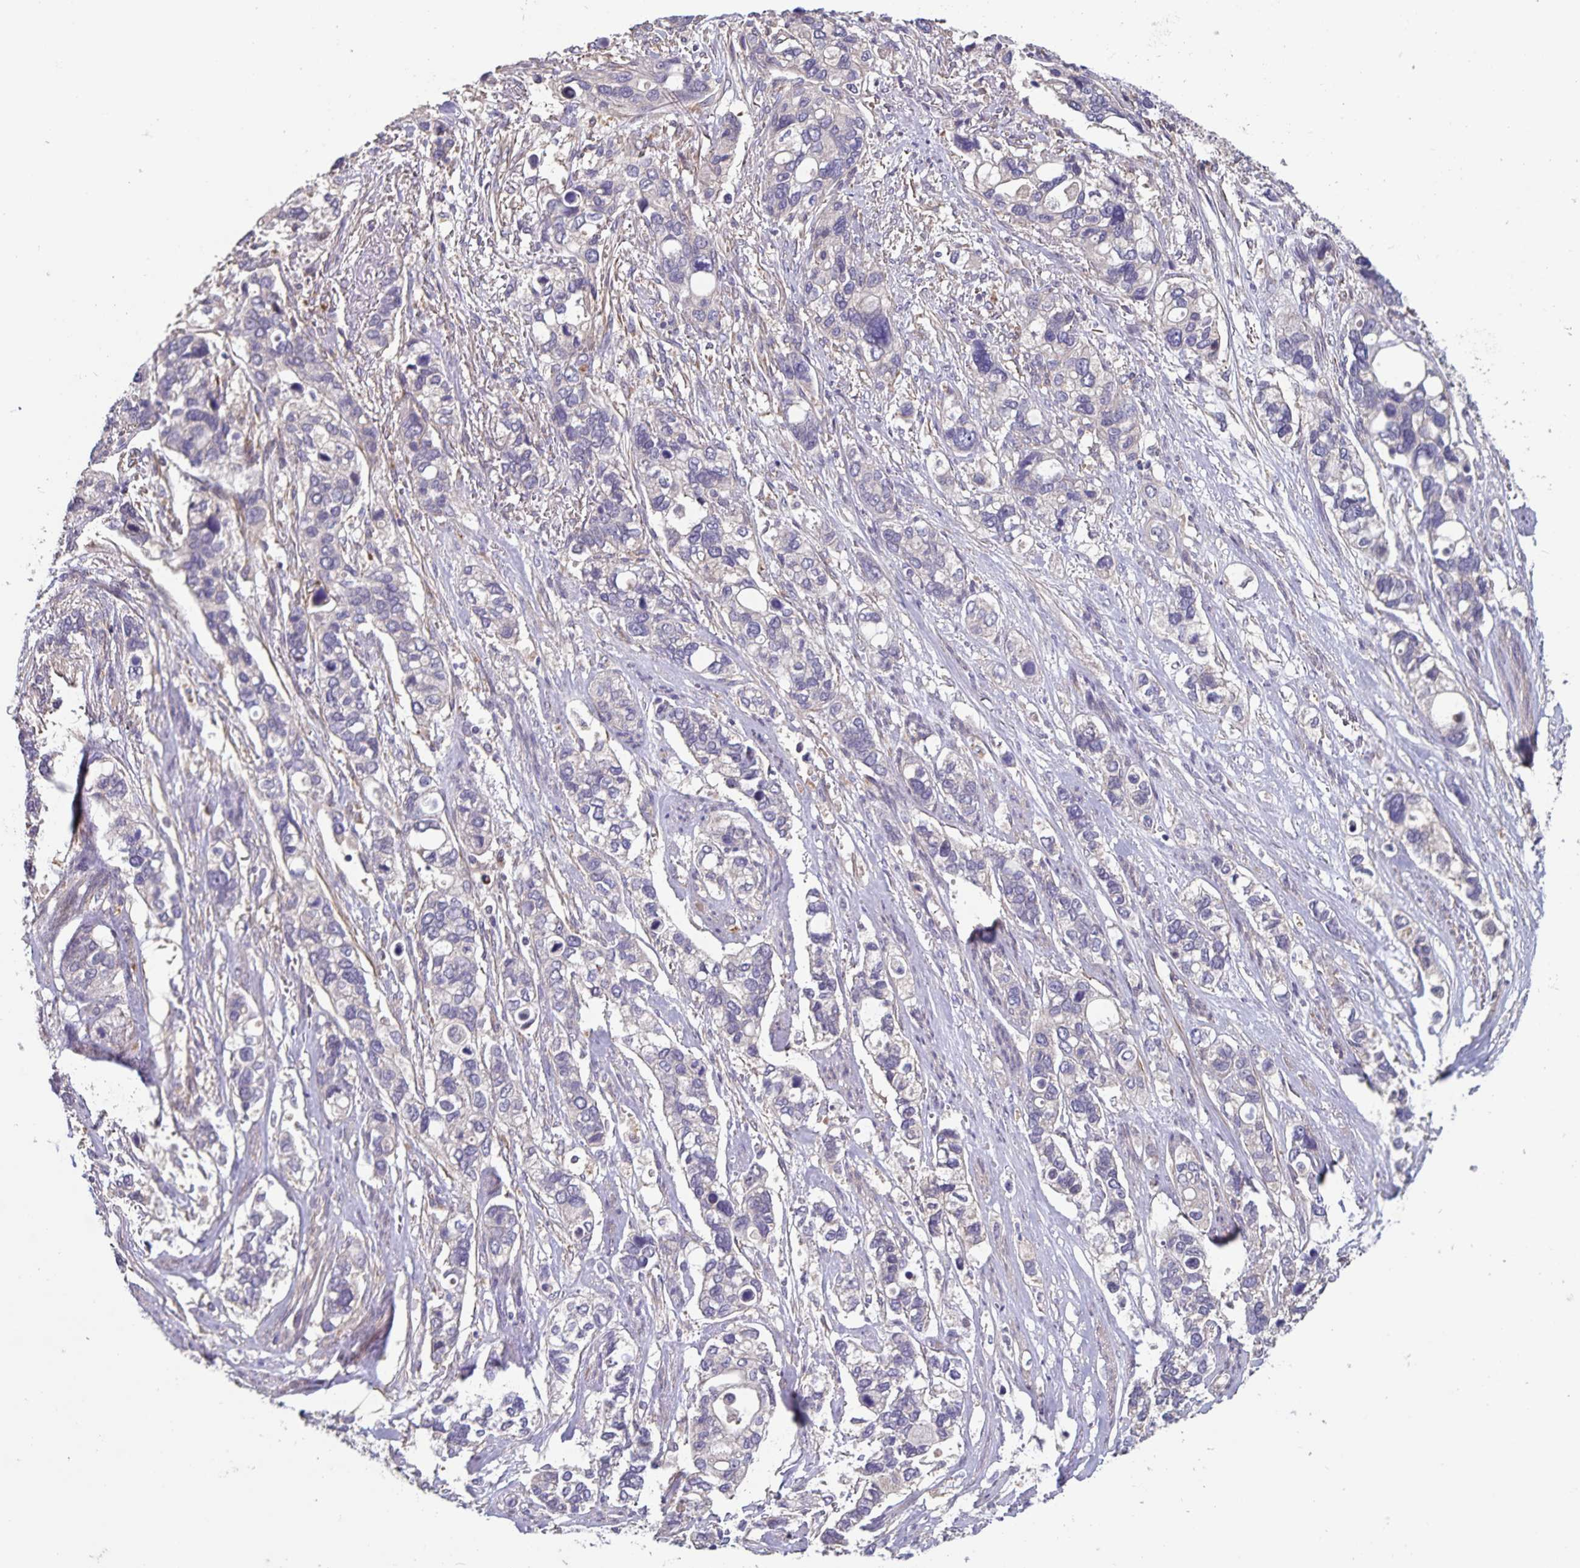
{"staining": {"intensity": "negative", "quantity": "none", "location": "none"}, "tissue": "stomach cancer", "cell_type": "Tumor cells", "image_type": "cancer", "snomed": [{"axis": "morphology", "description": "Adenocarcinoma, NOS"}, {"axis": "topography", "description": "Stomach, upper"}], "caption": "IHC of adenocarcinoma (stomach) exhibits no positivity in tumor cells.", "gene": "FBXL16", "patient": {"sex": "female", "age": 81}}